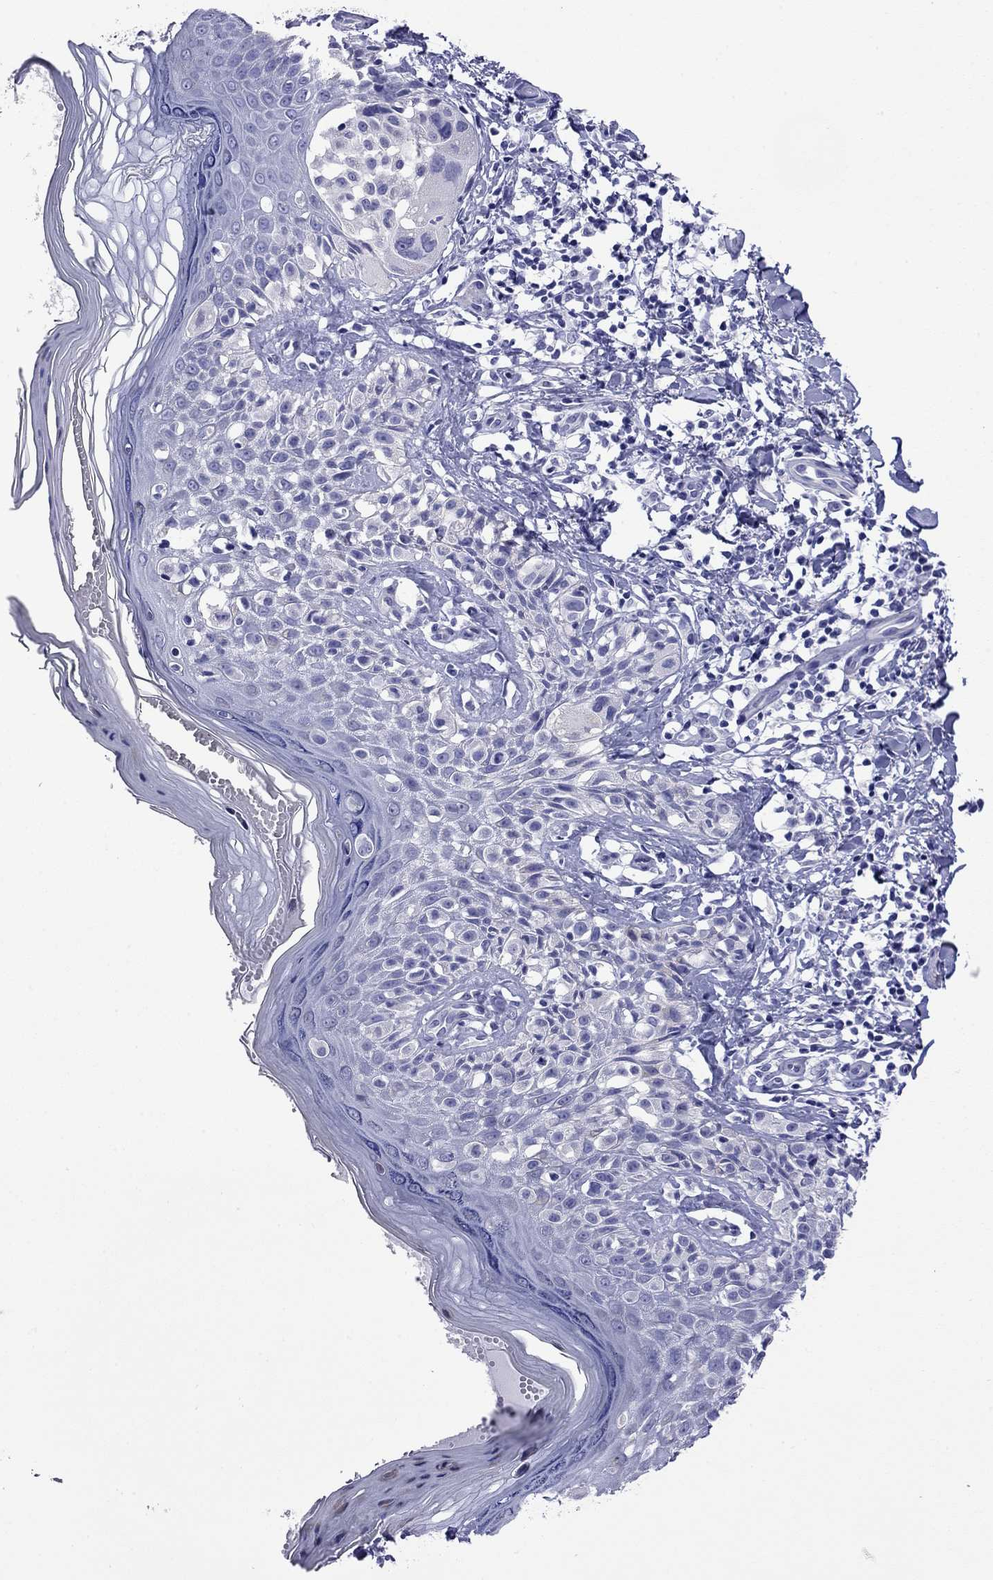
{"staining": {"intensity": "negative", "quantity": "none", "location": "none"}, "tissue": "melanoma", "cell_type": "Tumor cells", "image_type": "cancer", "snomed": [{"axis": "morphology", "description": "Malignant melanoma, NOS"}, {"axis": "topography", "description": "Skin"}], "caption": "The histopathology image demonstrates no staining of tumor cells in melanoma. The staining is performed using DAB brown chromogen with nuclei counter-stained in using hematoxylin.", "gene": "KIAA2012", "patient": {"sex": "female", "age": 73}}